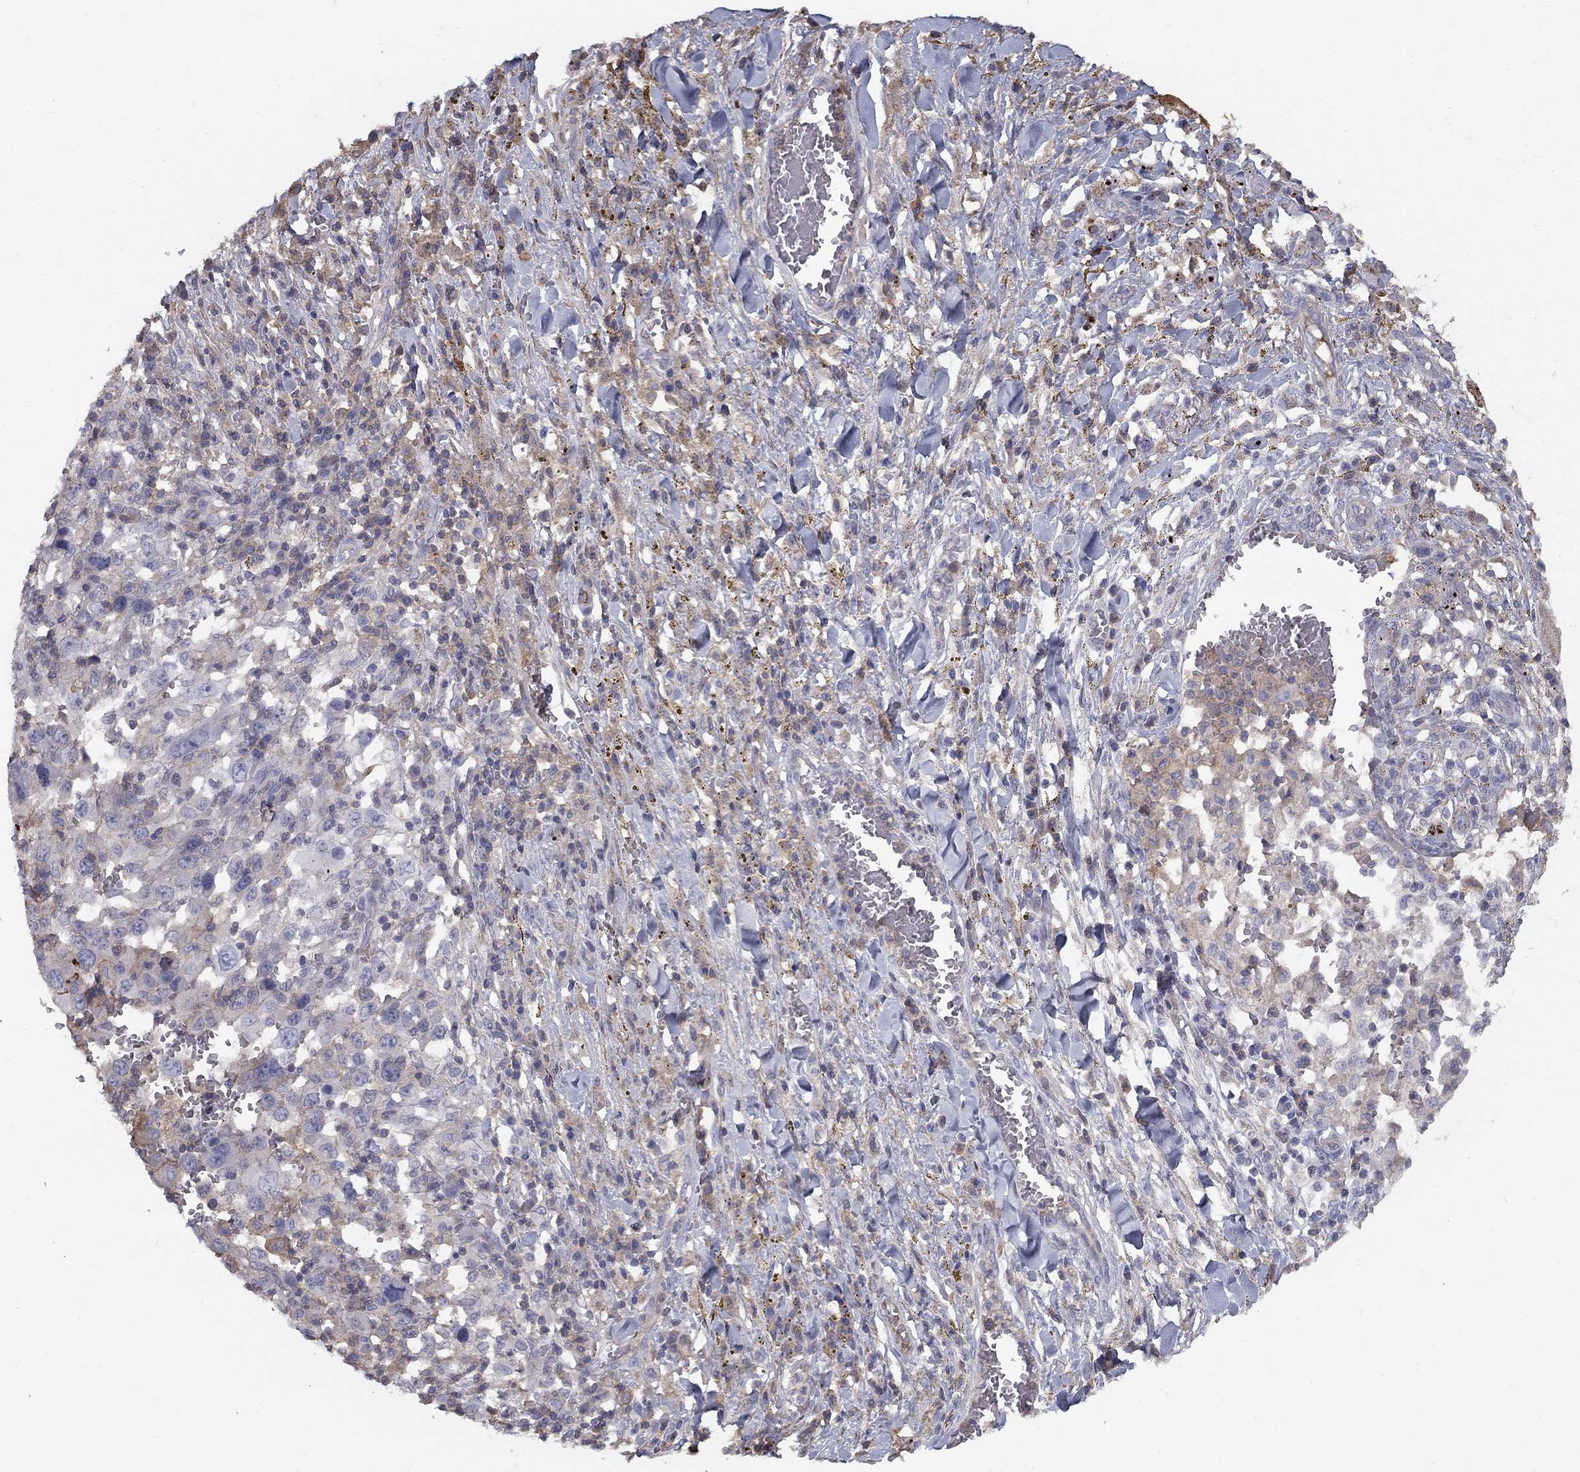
{"staining": {"intensity": "moderate", "quantity": "<25%", "location": "cytoplasmic/membranous"}, "tissue": "melanoma", "cell_type": "Tumor cells", "image_type": "cancer", "snomed": [{"axis": "morphology", "description": "Malignant melanoma, NOS"}, {"axis": "topography", "description": "Skin"}], "caption": "Immunohistochemical staining of human melanoma exhibits low levels of moderate cytoplasmic/membranous protein expression in about <25% of tumor cells. The staining is performed using DAB brown chromogen to label protein expression. The nuclei are counter-stained blue using hematoxylin.", "gene": "EPDR1", "patient": {"sex": "female", "age": 91}}